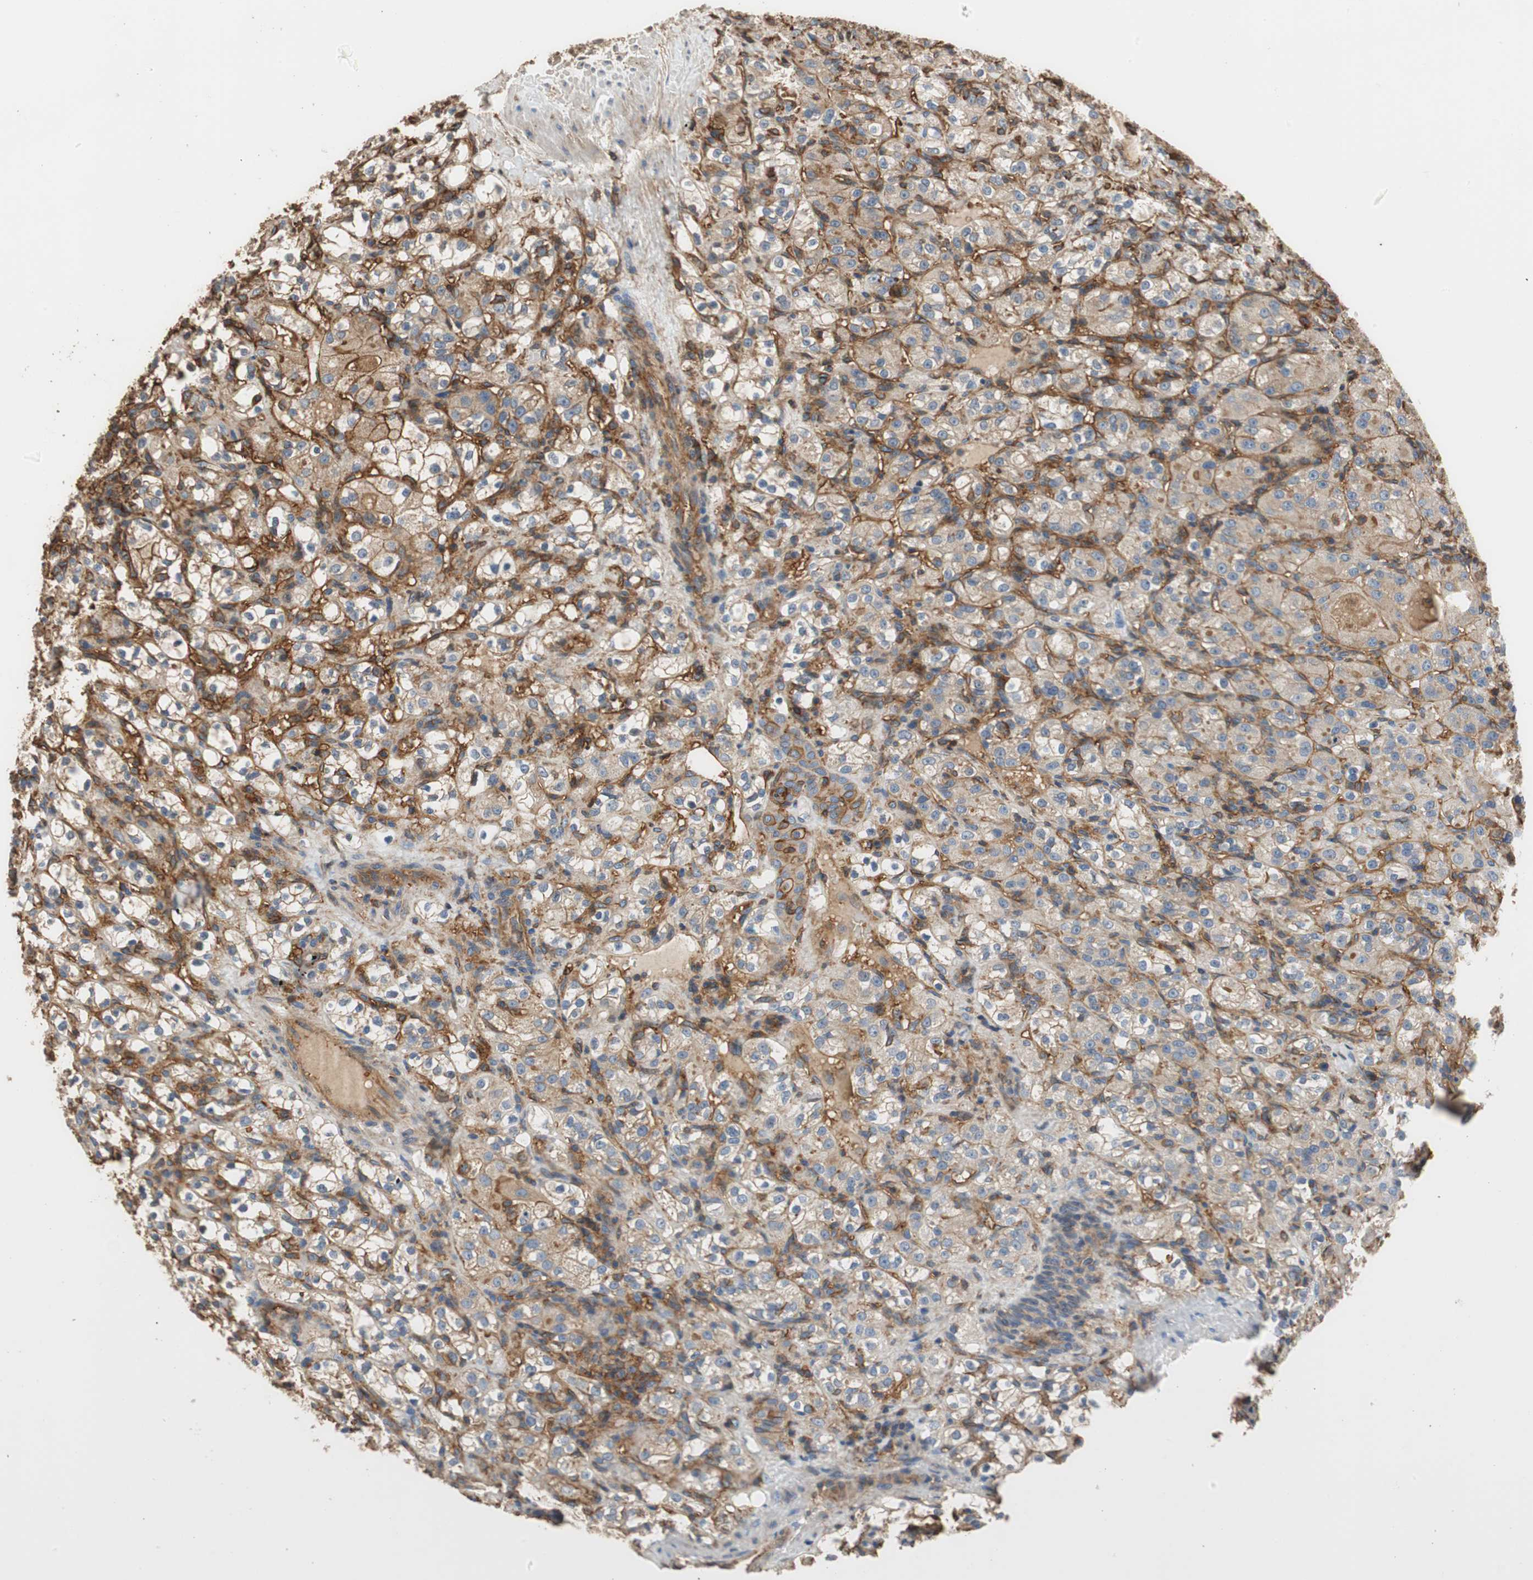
{"staining": {"intensity": "negative", "quantity": "none", "location": "none"}, "tissue": "renal cancer", "cell_type": "Tumor cells", "image_type": "cancer", "snomed": [{"axis": "morphology", "description": "Normal tissue, NOS"}, {"axis": "morphology", "description": "Adenocarcinoma, NOS"}, {"axis": "topography", "description": "Kidney"}], "caption": "Photomicrograph shows no protein positivity in tumor cells of renal cancer tissue. (Stains: DAB immunohistochemistry (IHC) with hematoxylin counter stain, Microscopy: brightfield microscopy at high magnification).", "gene": "IL1RL1", "patient": {"sex": "male", "age": 61}}